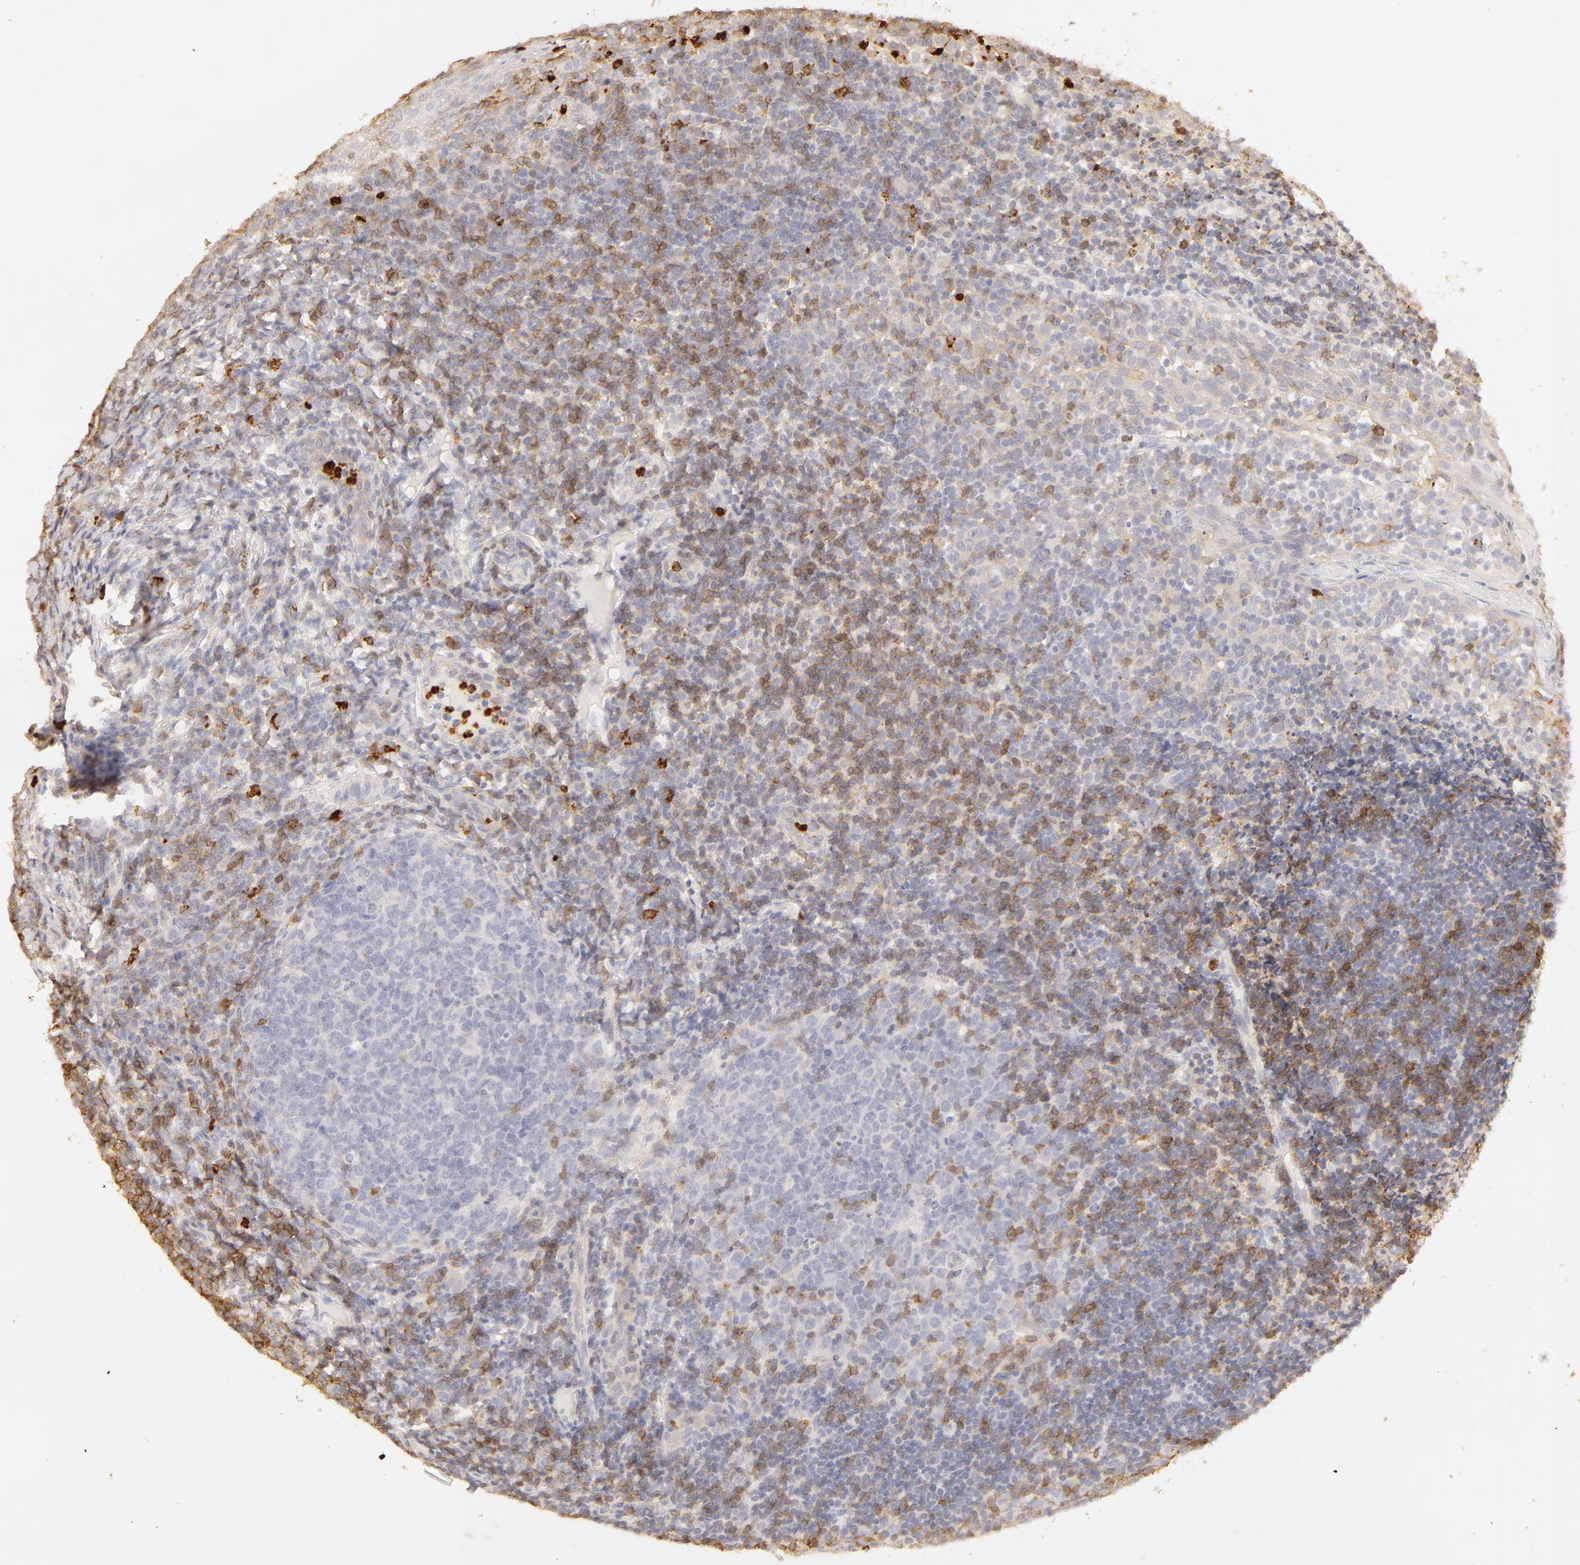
{"staining": {"intensity": "weak", "quantity": "<25%", "location": "cytoplasmic/membranous"}, "tissue": "tonsil", "cell_type": "Germinal center cells", "image_type": "normal", "snomed": [{"axis": "morphology", "description": "Normal tissue, NOS"}, {"axis": "topography", "description": "Tonsil"}], "caption": "High magnification brightfield microscopy of benign tonsil stained with DAB (3,3'-diaminobenzidine) (brown) and counterstained with hematoxylin (blue): germinal center cells show no significant positivity. (Immunohistochemistry (ihc), brightfield microscopy, high magnification).", "gene": "C1R", "patient": {"sex": "male", "age": 6}}